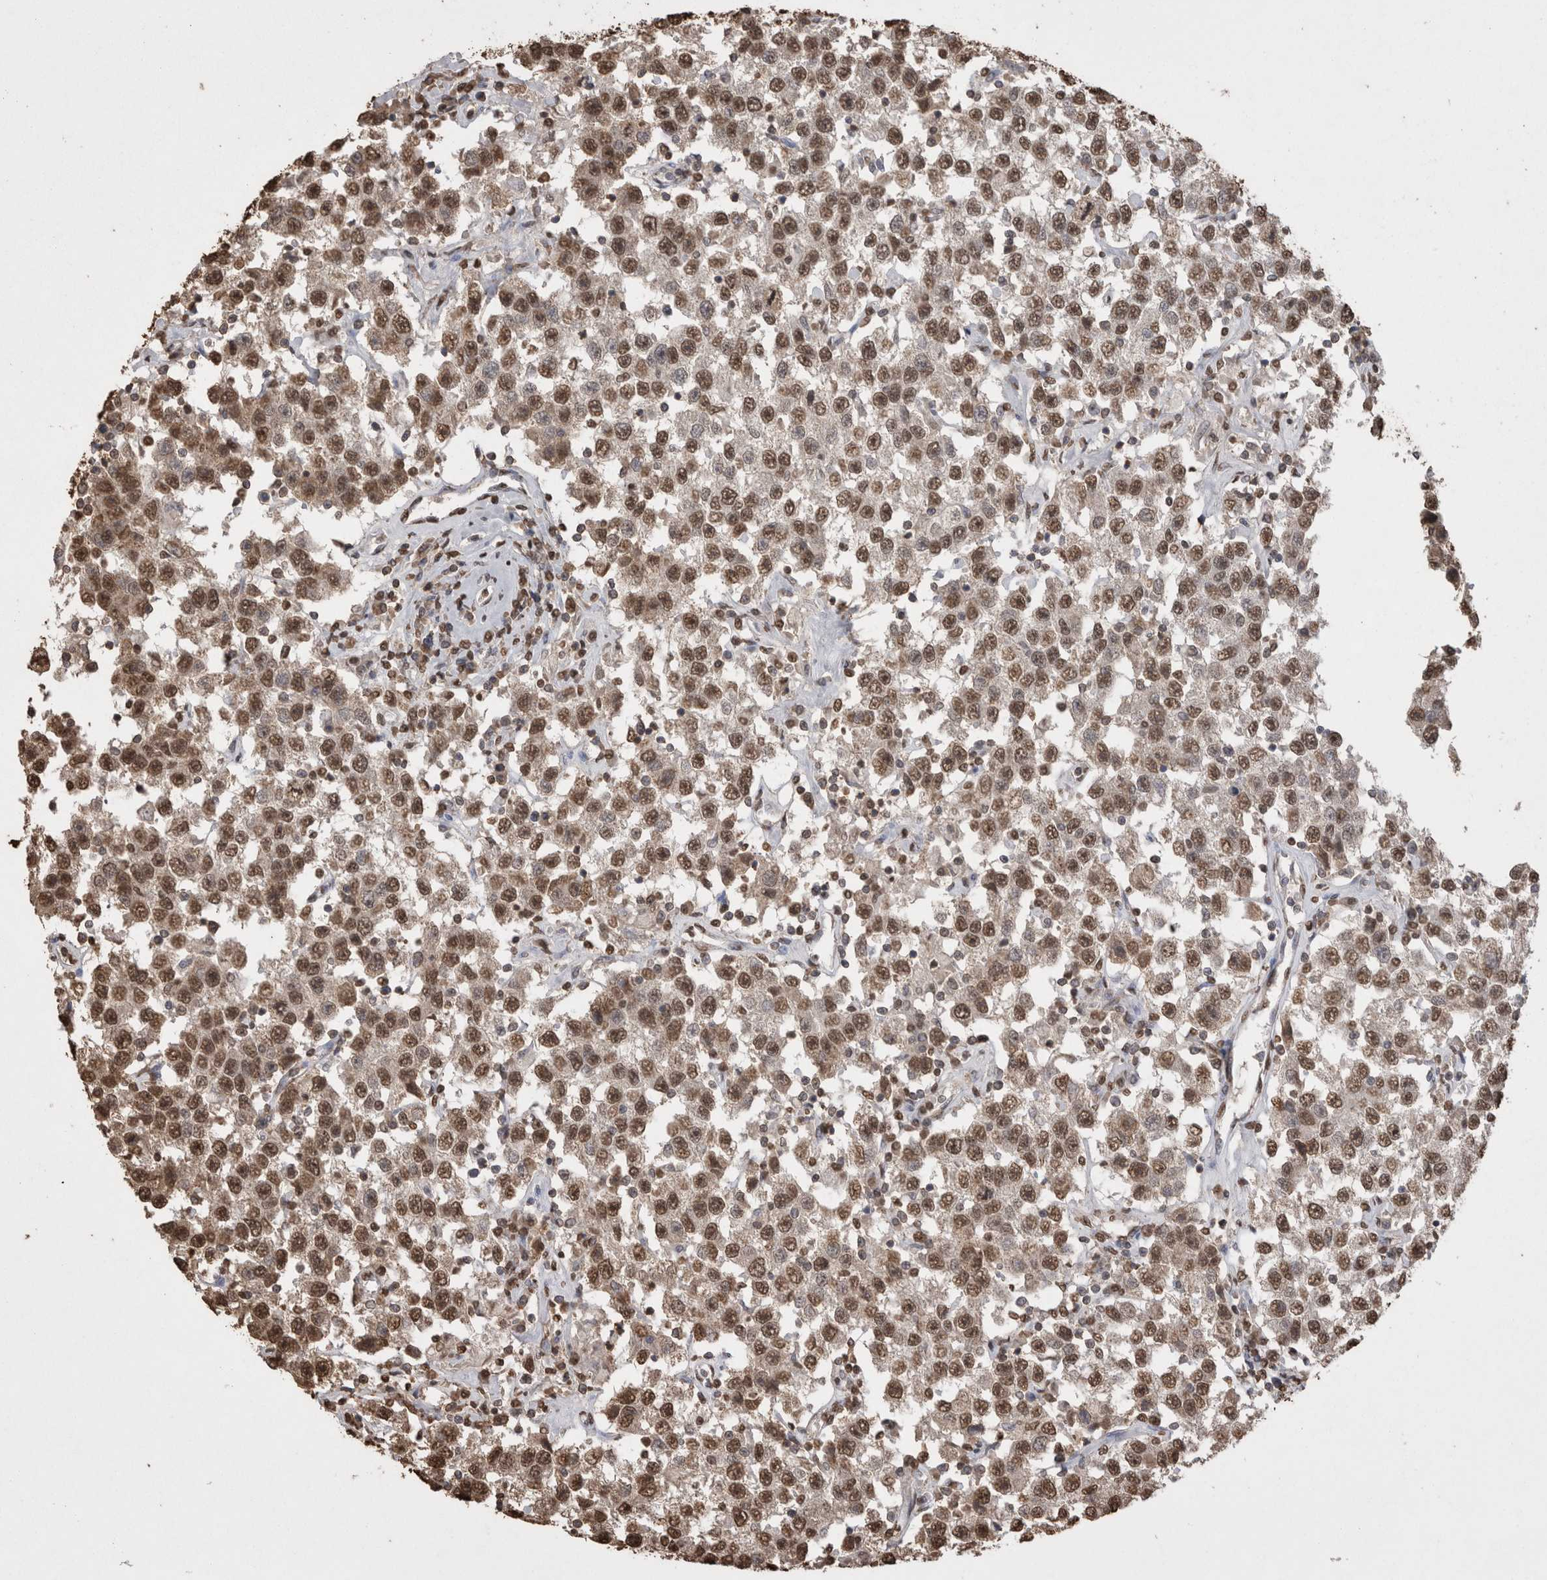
{"staining": {"intensity": "moderate", "quantity": ">75%", "location": "nuclear"}, "tissue": "testis cancer", "cell_type": "Tumor cells", "image_type": "cancer", "snomed": [{"axis": "morphology", "description": "Seminoma, NOS"}, {"axis": "topography", "description": "Testis"}], "caption": "Immunohistochemistry histopathology image of human testis cancer stained for a protein (brown), which exhibits medium levels of moderate nuclear positivity in approximately >75% of tumor cells.", "gene": "POU5F1", "patient": {"sex": "male", "age": 41}}